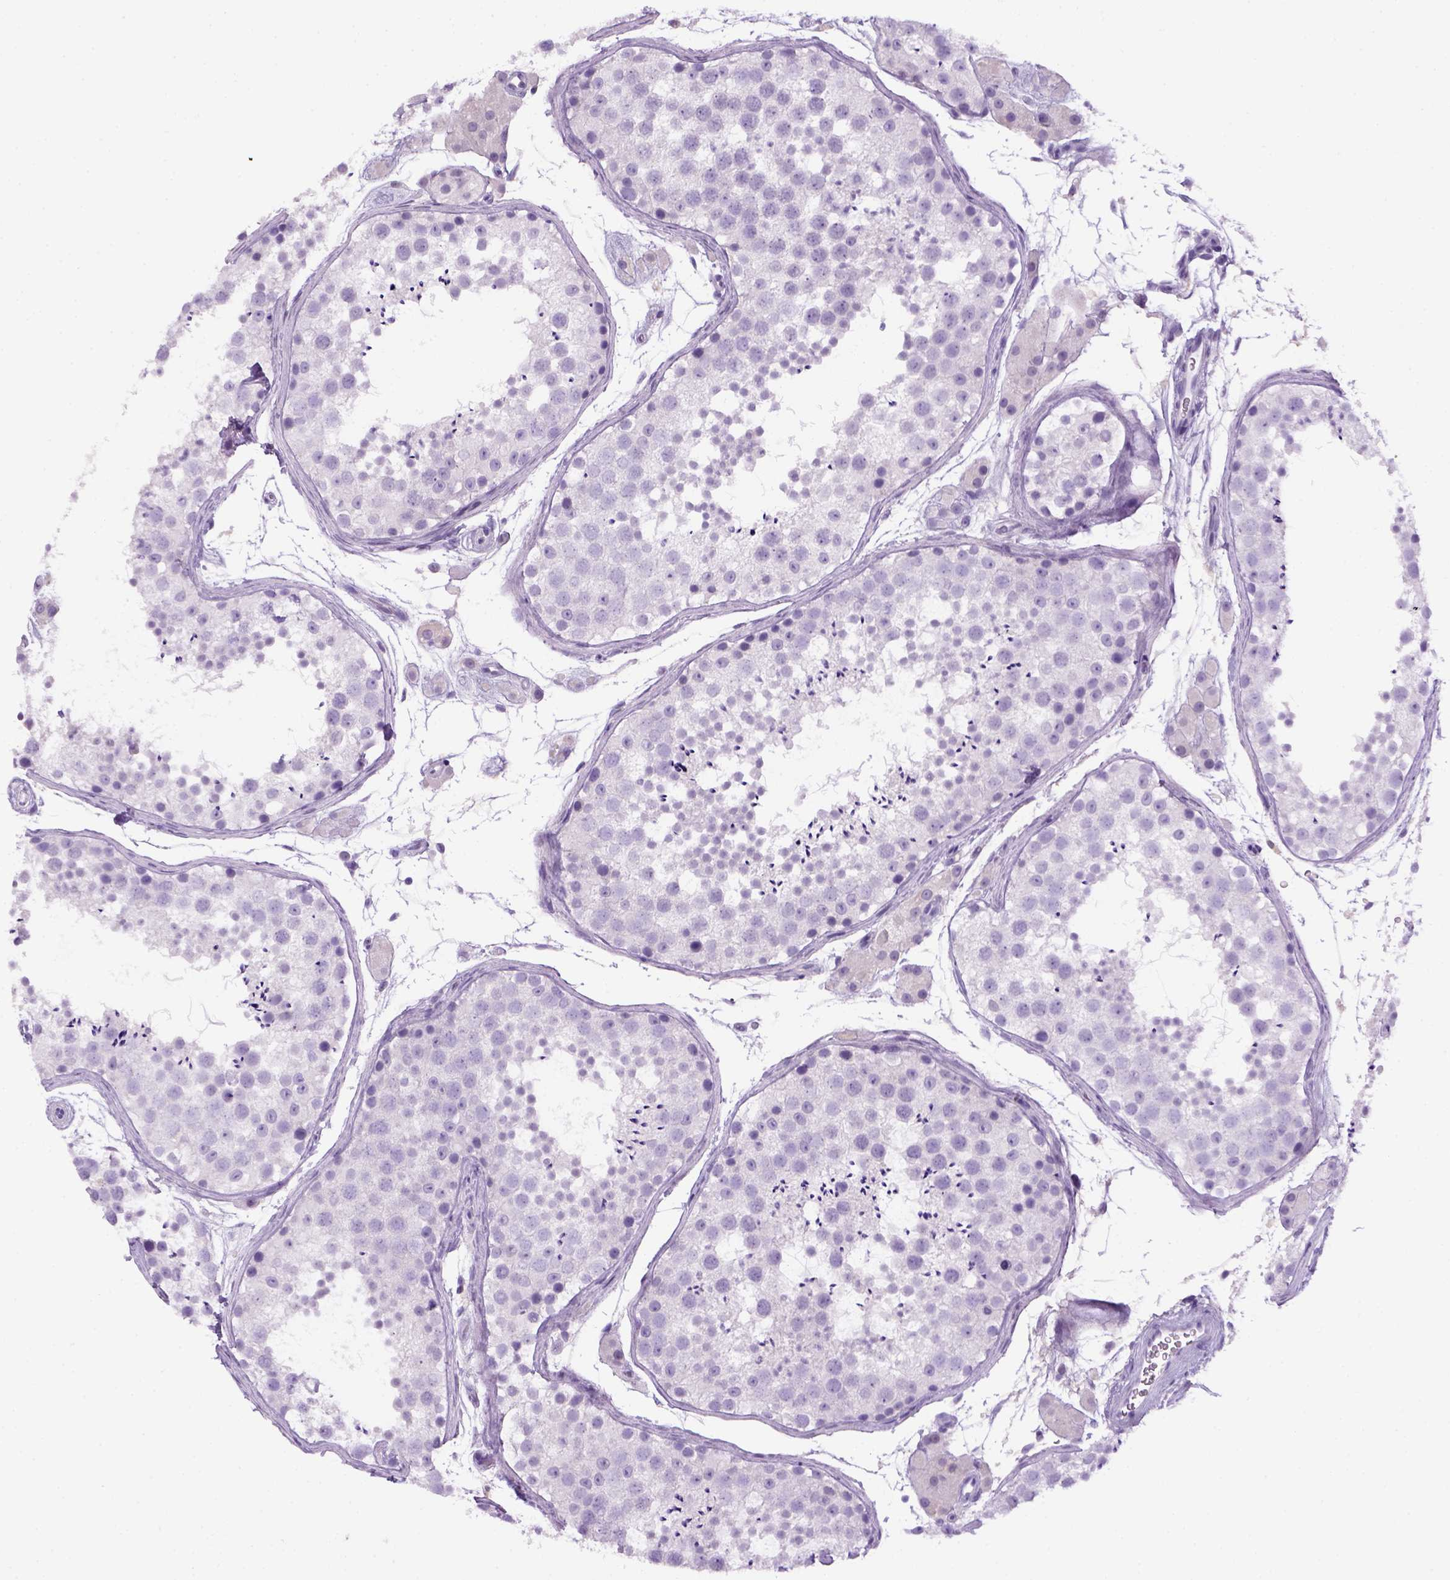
{"staining": {"intensity": "negative", "quantity": "none", "location": "none"}, "tissue": "testis", "cell_type": "Cells in seminiferous ducts", "image_type": "normal", "snomed": [{"axis": "morphology", "description": "Normal tissue, NOS"}, {"axis": "topography", "description": "Testis"}], "caption": "Protein analysis of benign testis reveals no significant positivity in cells in seminiferous ducts. (IHC, brightfield microscopy, high magnification).", "gene": "SGCG", "patient": {"sex": "male", "age": 41}}